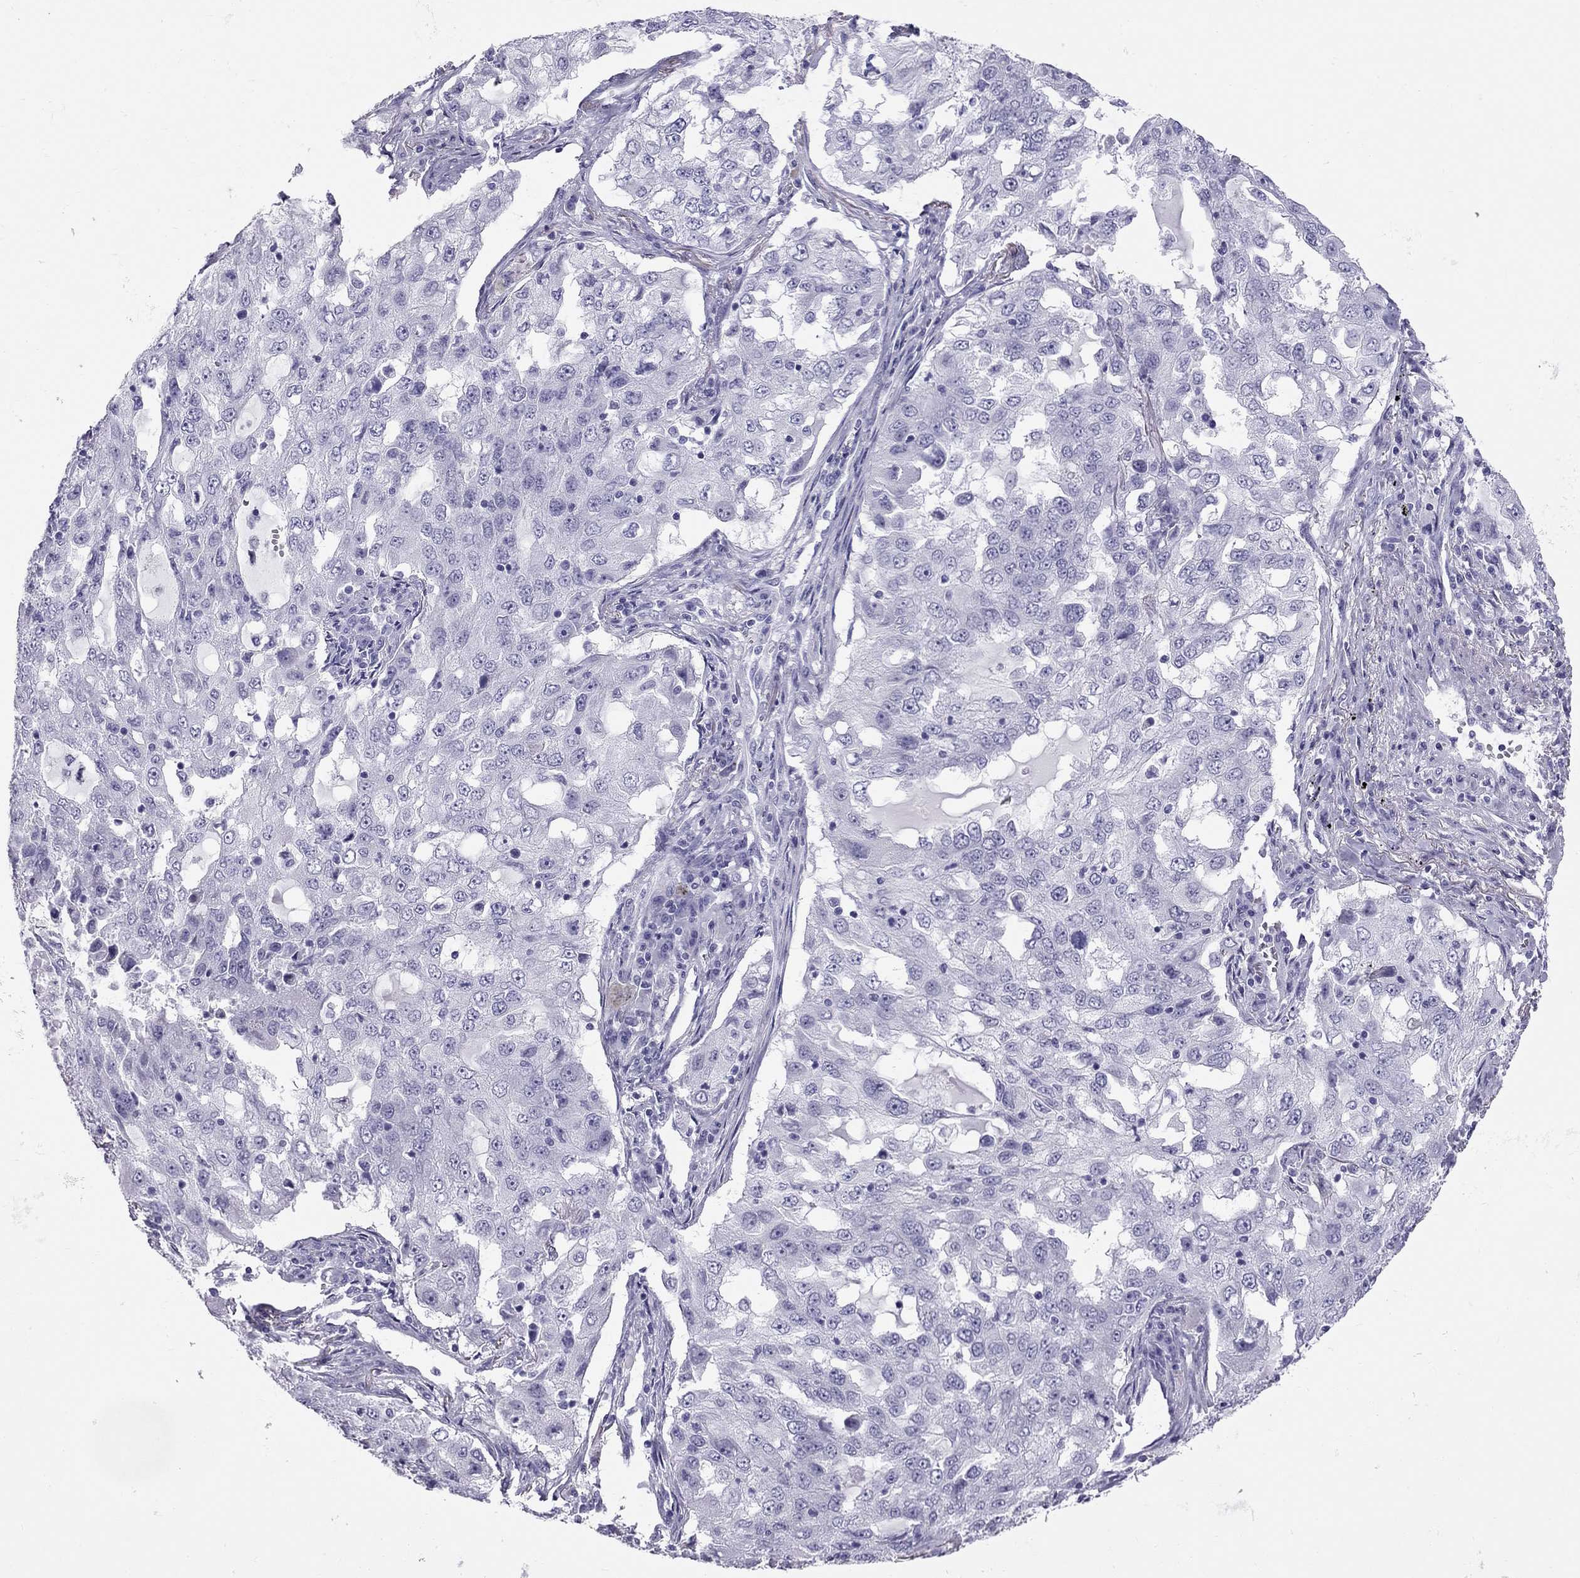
{"staining": {"intensity": "negative", "quantity": "none", "location": "none"}, "tissue": "lung cancer", "cell_type": "Tumor cells", "image_type": "cancer", "snomed": [{"axis": "morphology", "description": "Adenocarcinoma, NOS"}, {"axis": "topography", "description": "Lung"}], "caption": "Immunohistochemistry (IHC) histopathology image of neoplastic tissue: lung cancer stained with DAB displays no significant protein positivity in tumor cells. Nuclei are stained in blue.", "gene": "TRPM3", "patient": {"sex": "female", "age": 61}}